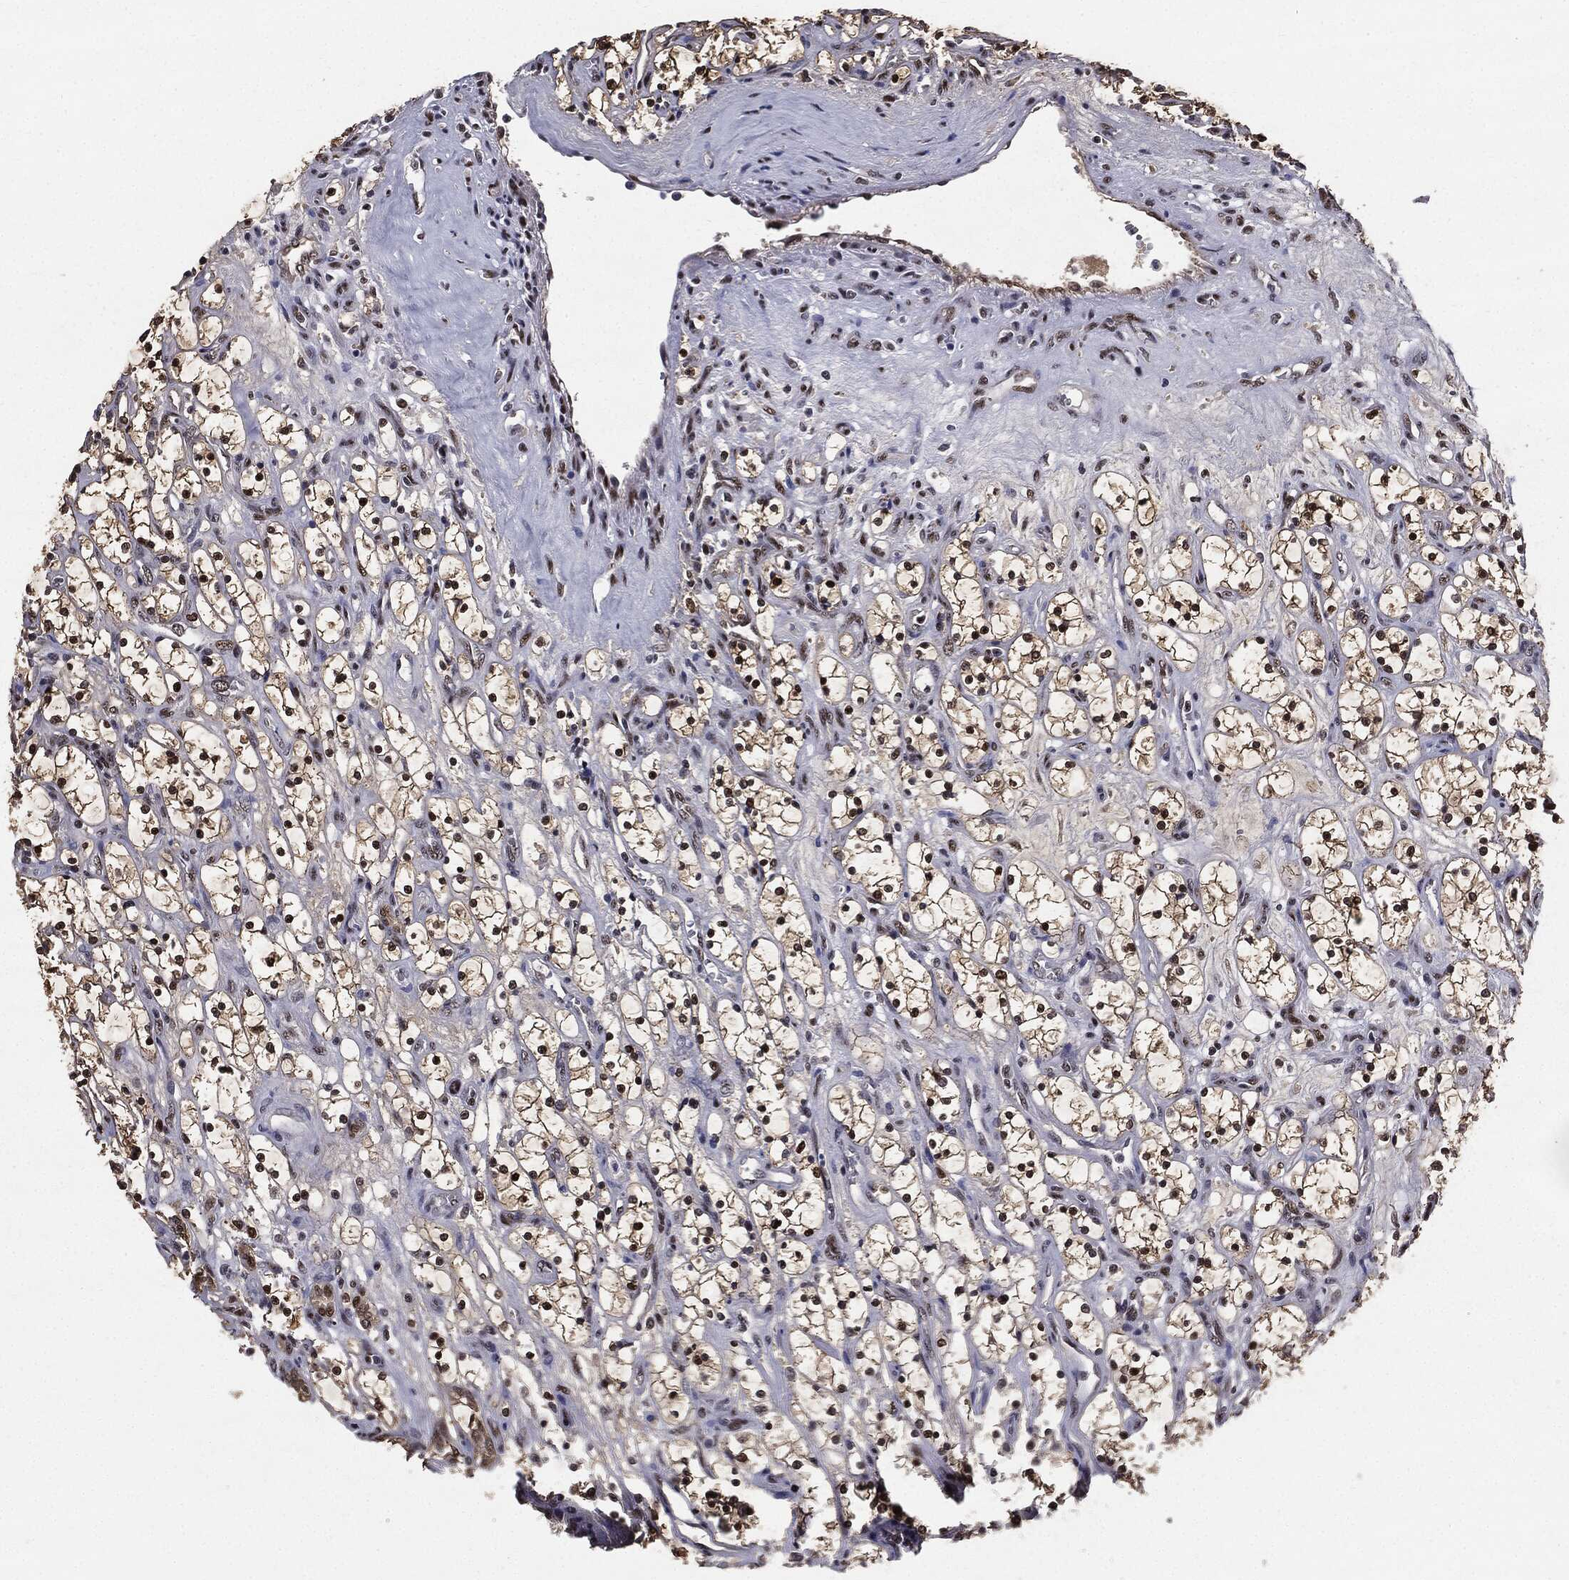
{"staining": {"intensity": "strong", "quantity": ">75%", "location": "nuclear"}, "tissue": "renal cancer", "cell_type": "Tumor cells", "image_type": "cancer", "snomed": [{"axis": "morphology", "description": "Adenocarcinoma, NOS"}, {"axis": "topography", "description": "Kidney"}], "caption": "Human renal adenocarcinoma stained with a protein marker displays strong staining in tumor cells.", "gene": "JUN", "patient": {"sex": "female", "age": 69}}